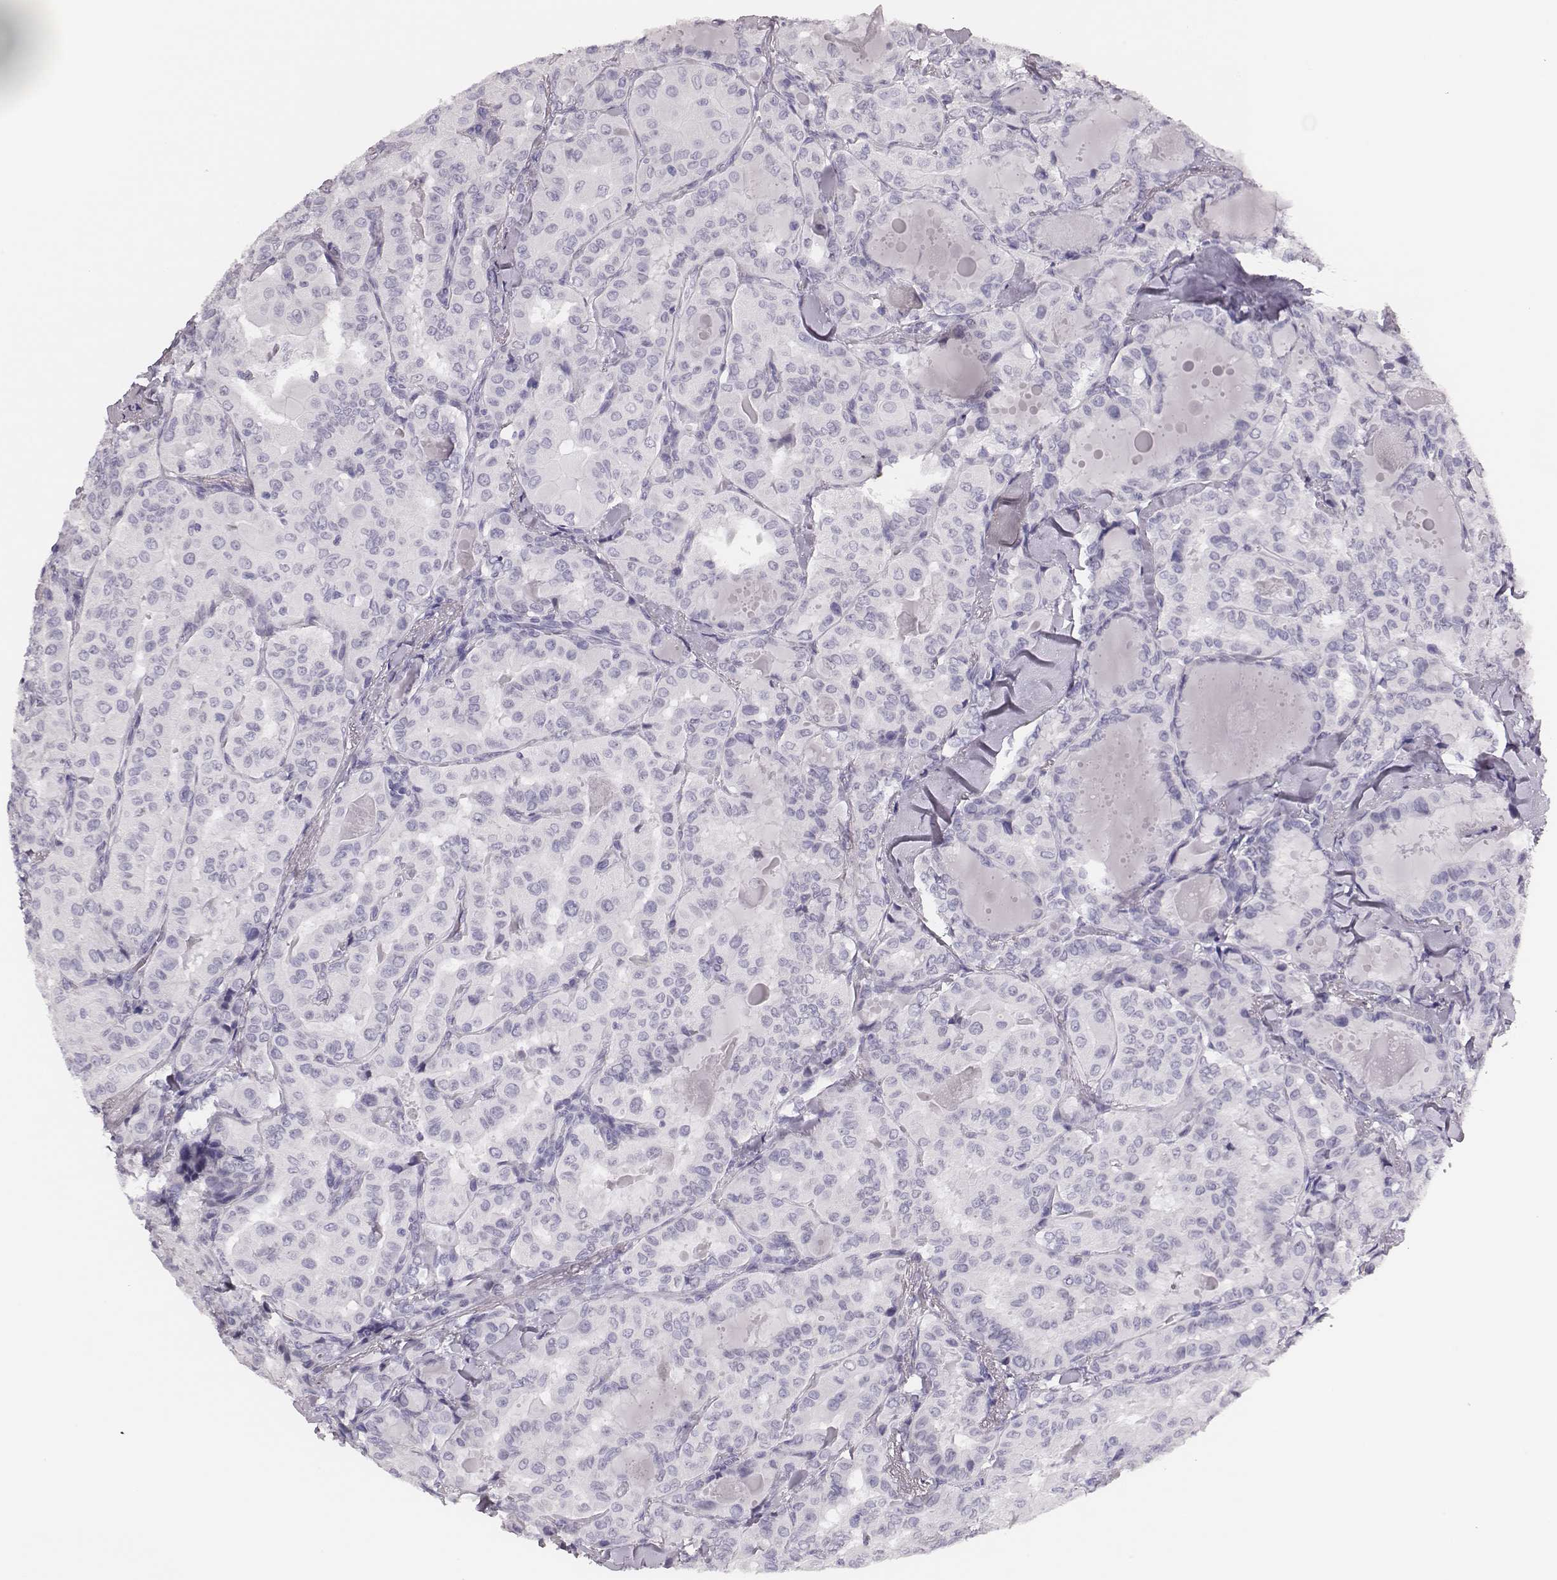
{"staining": {"intensity": "negative", "quantity": "none", "location": "none"}, "tissue": "thyroid cancer", "cell_type": "Tumor cells", "image_type": "cancer", "snomed": [{"axis": "morphology", "description": "Papillary adenocarcinoma, NOS"}, {"axis": "topography", "description": "Thyroid gland"}], "caption": "Immunohistochemistry photomicrograph of neoplastic tissue: human thyroid cancer (papillary adenocarcinoma) stained with DAB reveals no significant protein expression in tumor cells. (DAB (3,3'-diaminobenzidine) IHC visualized using brightfield microscopy, high magnification).", "gene": "H1-6", "patient": {"sex": "female", "age": 41}}